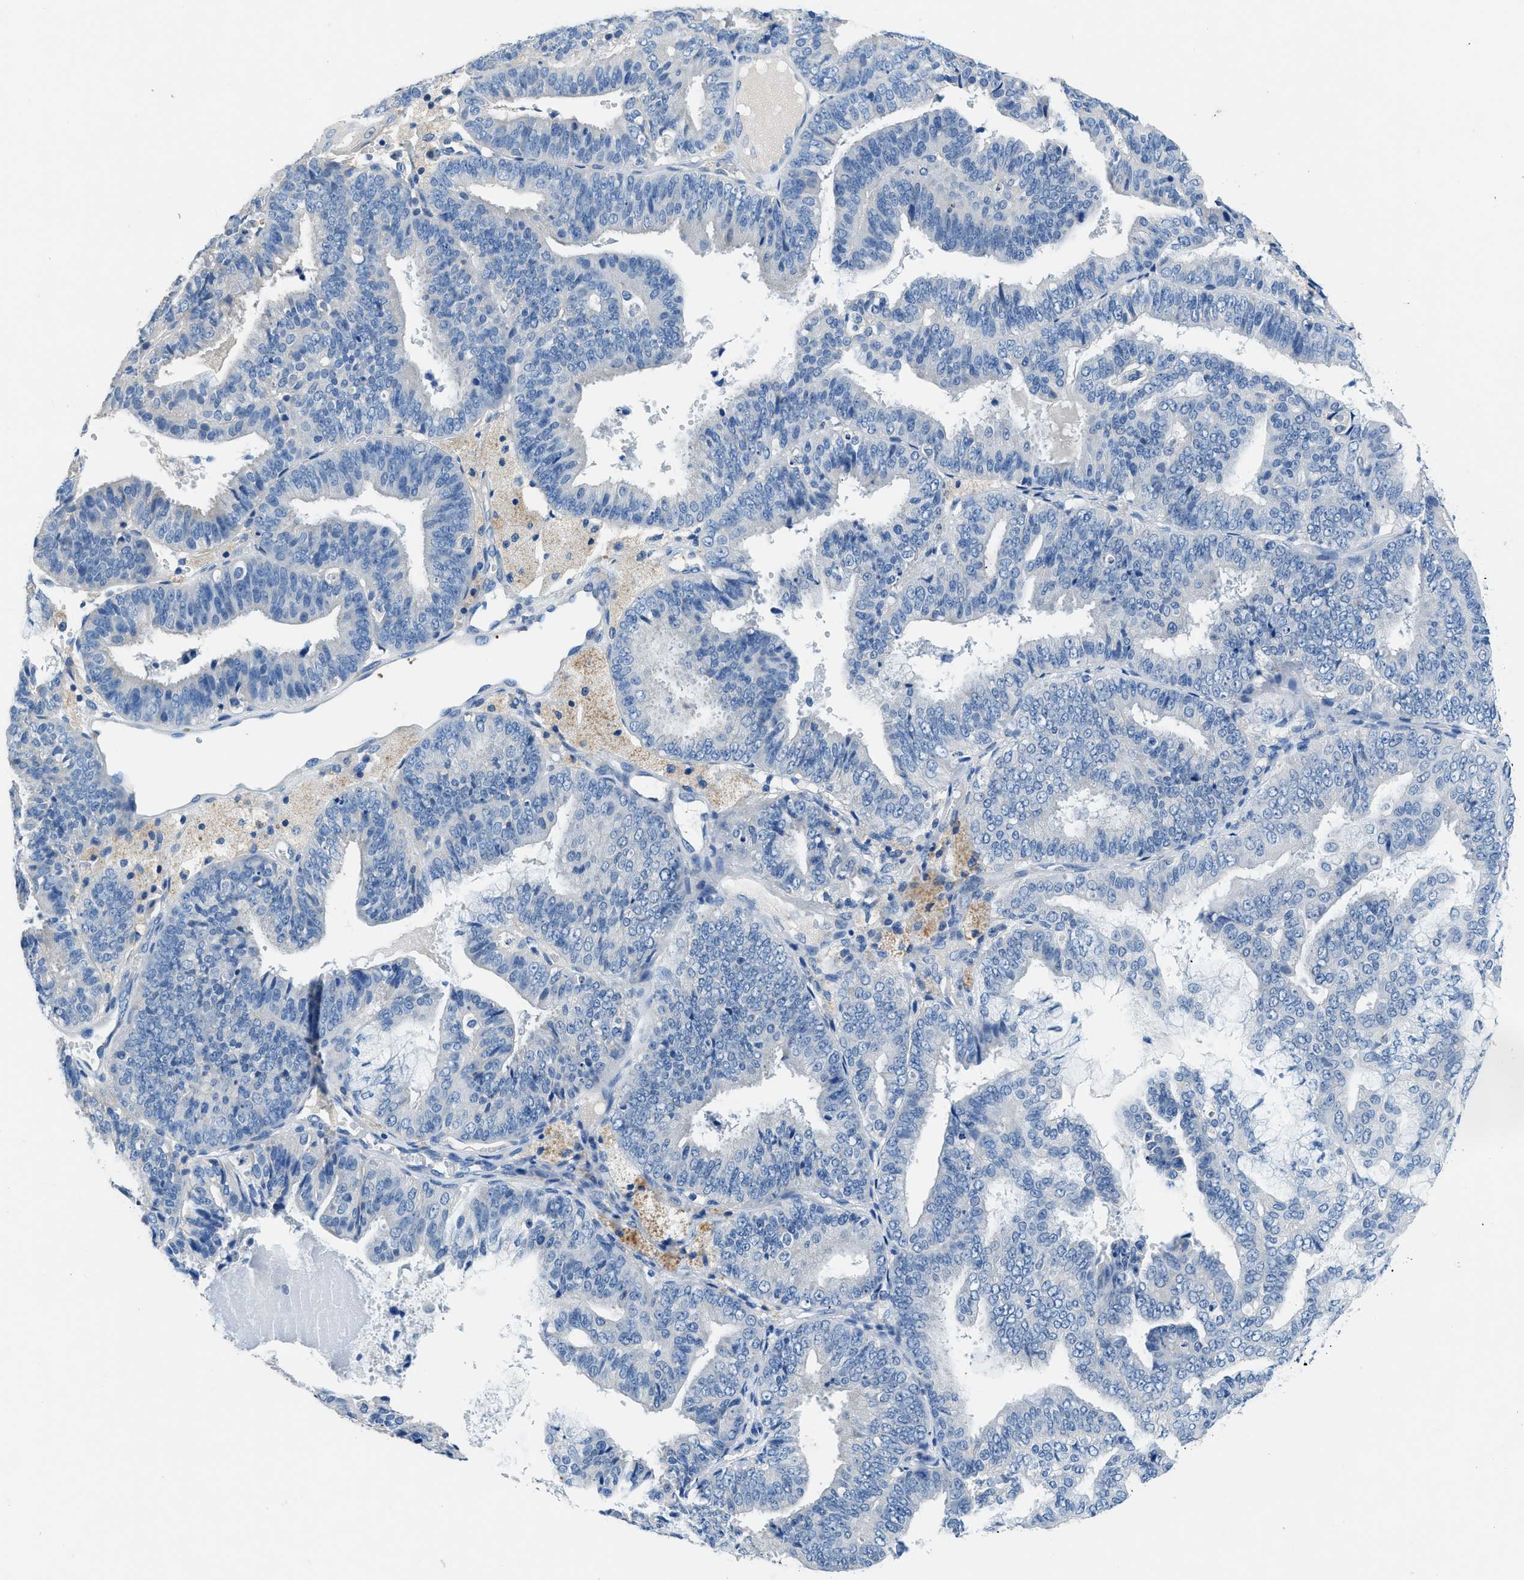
{"staining": {"intensity": "negative", "quantity": "none", "location": "none"}, "tissue": "endometrial cancer", "cell_type": "Tumor cells", "image_type": "cancer", "snomed": [{"axis": "morphology", "description": "Adenocarcinoma, NOS"}, {"axis": "topography", "description": "Endometrium"}], "caption": "This is an immunohistochemistry photomicrograph of human adenocarcinoma (endometrial). There is no positivity in tumor cells.", "gene": "SLC10A6", "patient": {"sex": "female", "age": 63}}